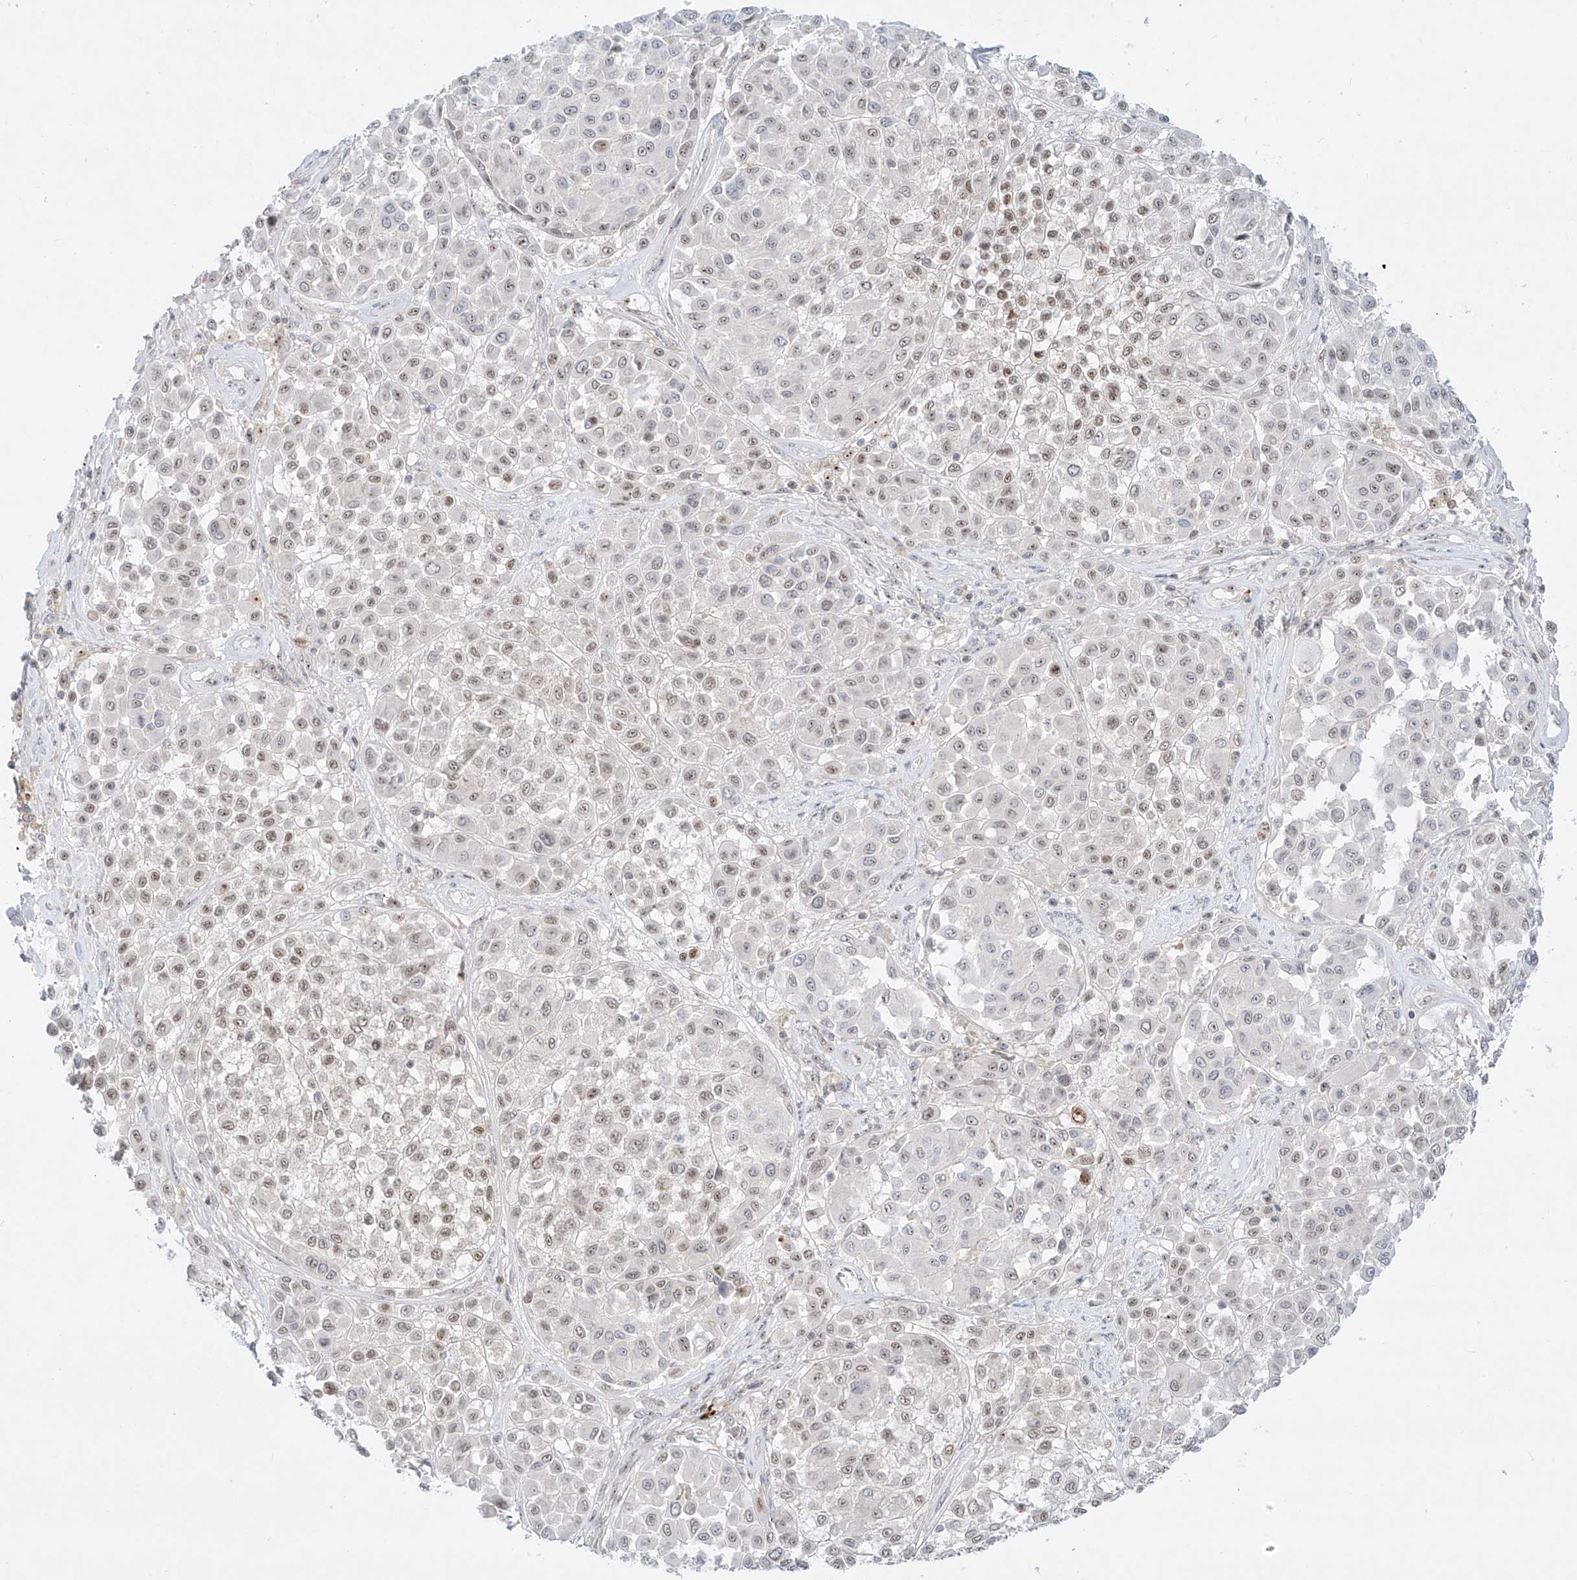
{"staining": {"intensity": "weak", "quantity": "<25%", "location": "nuclear"}, "tissue": "melanoma", "cell_type": "Tumor cells", "image_type": "cancer", "snomed": [{"axis": "morphology", "description": "Malignant melanoma, Metastatic site"}, {"axis": "topography", "description": "Soft tissue"}], "caption": "IHC of human melanoma shows no expression in tumor cells. The staining is performed using DAB brown chromogen with nuclei counter-stained in using hematoxylin.", "gene": "ZNF512", "patient": {"sex": "male", "age": 41}}